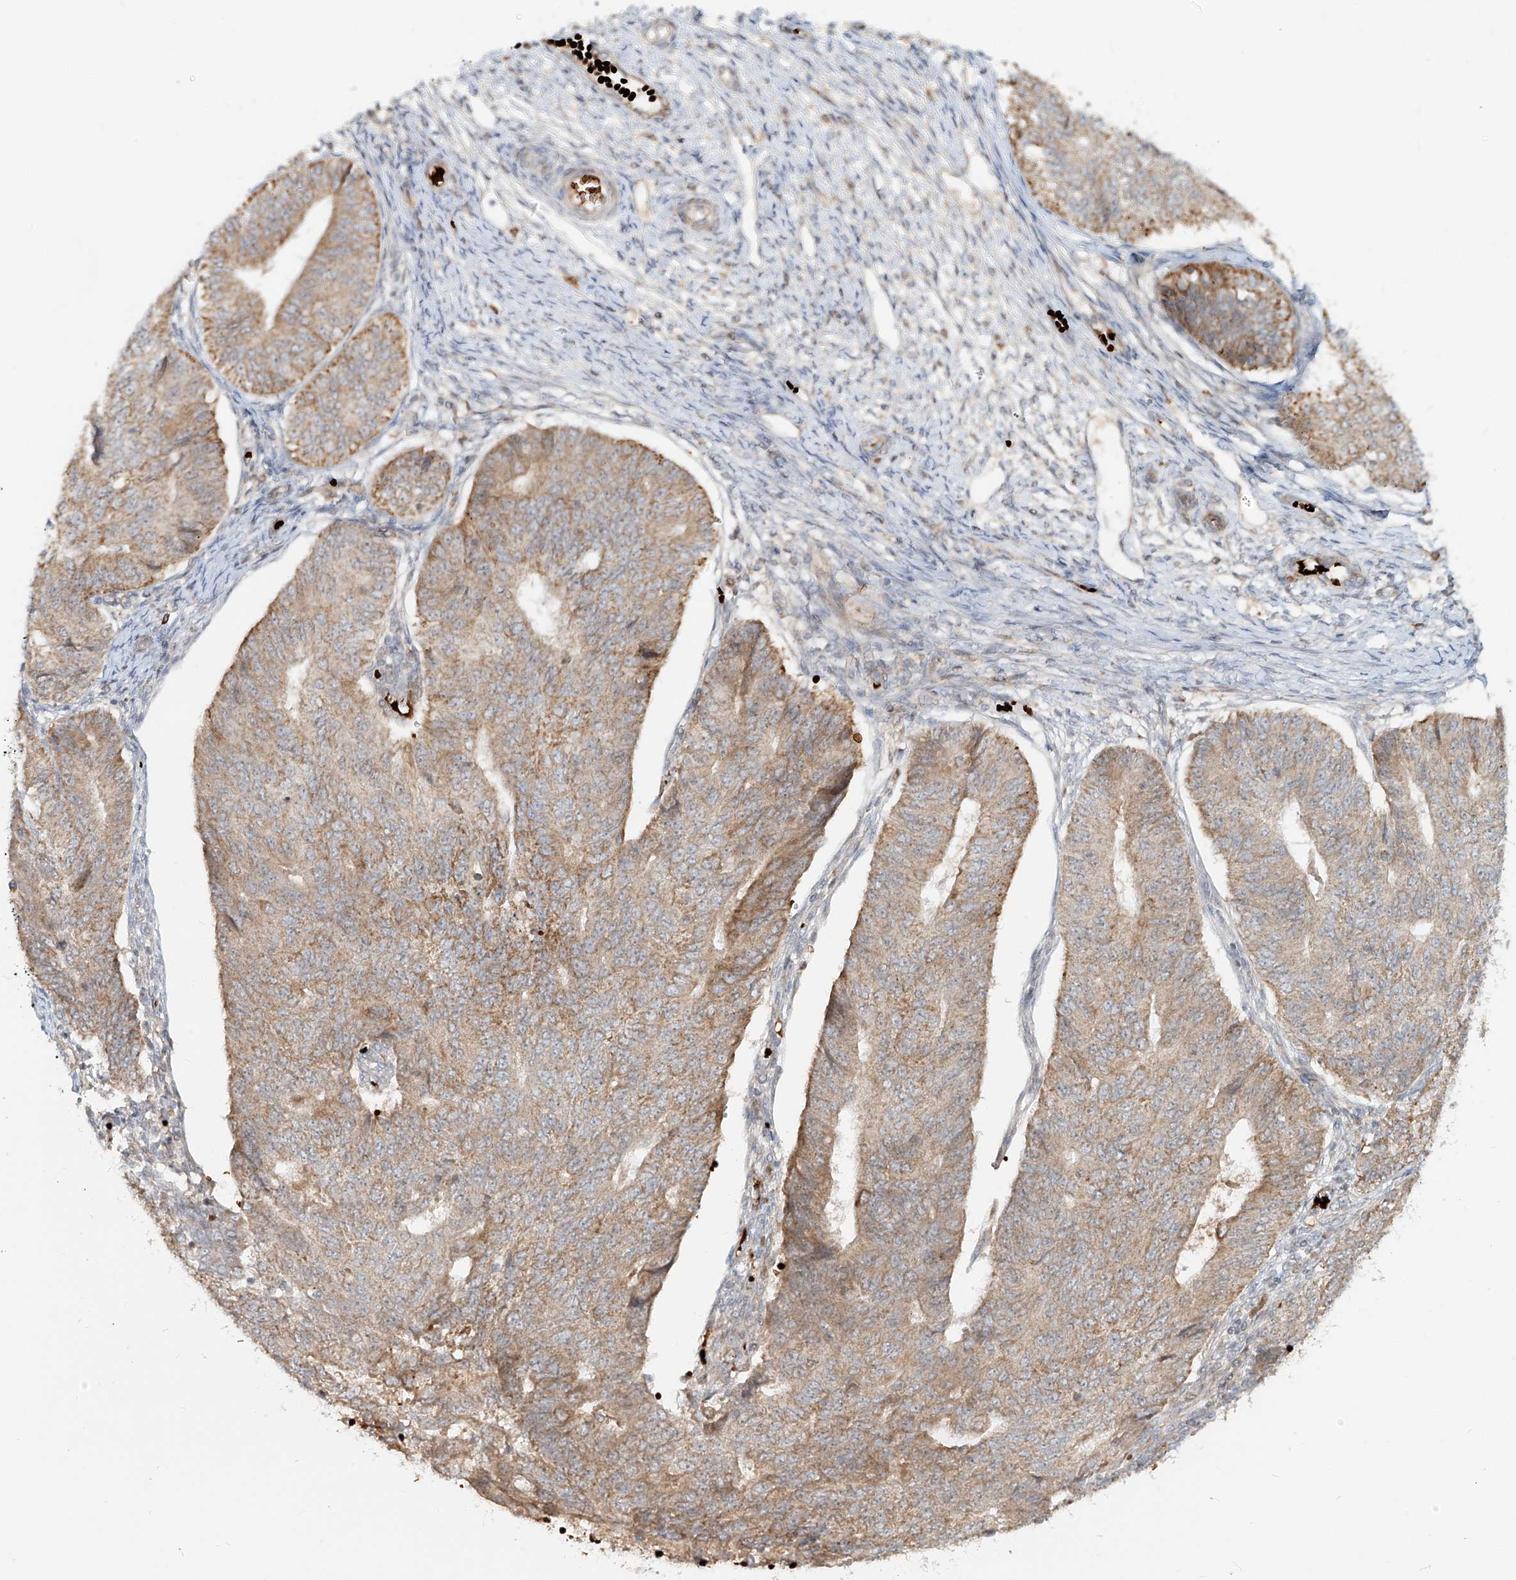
{"staining": {"intensity": "weak", "quantity": ">75%", "location": "cytoplasmic/membranous"}, "tissue": "endometrial cancer", "cell_type": "Tumor cells", "image_type": "cancer", "snomed": [{"axis": "morphology", "description": "Adenocarcinoma, NOS"}, {"axis": "topography", "description": "Endometrium"}], "caption": "A brown stain labels weak cytoplasmic/membranous expression of a protein in endometrial cancer (adenocarcinoma) tumor cells.", "gene": "FGD2", "patient": {"sex": "female", "age": 32}}